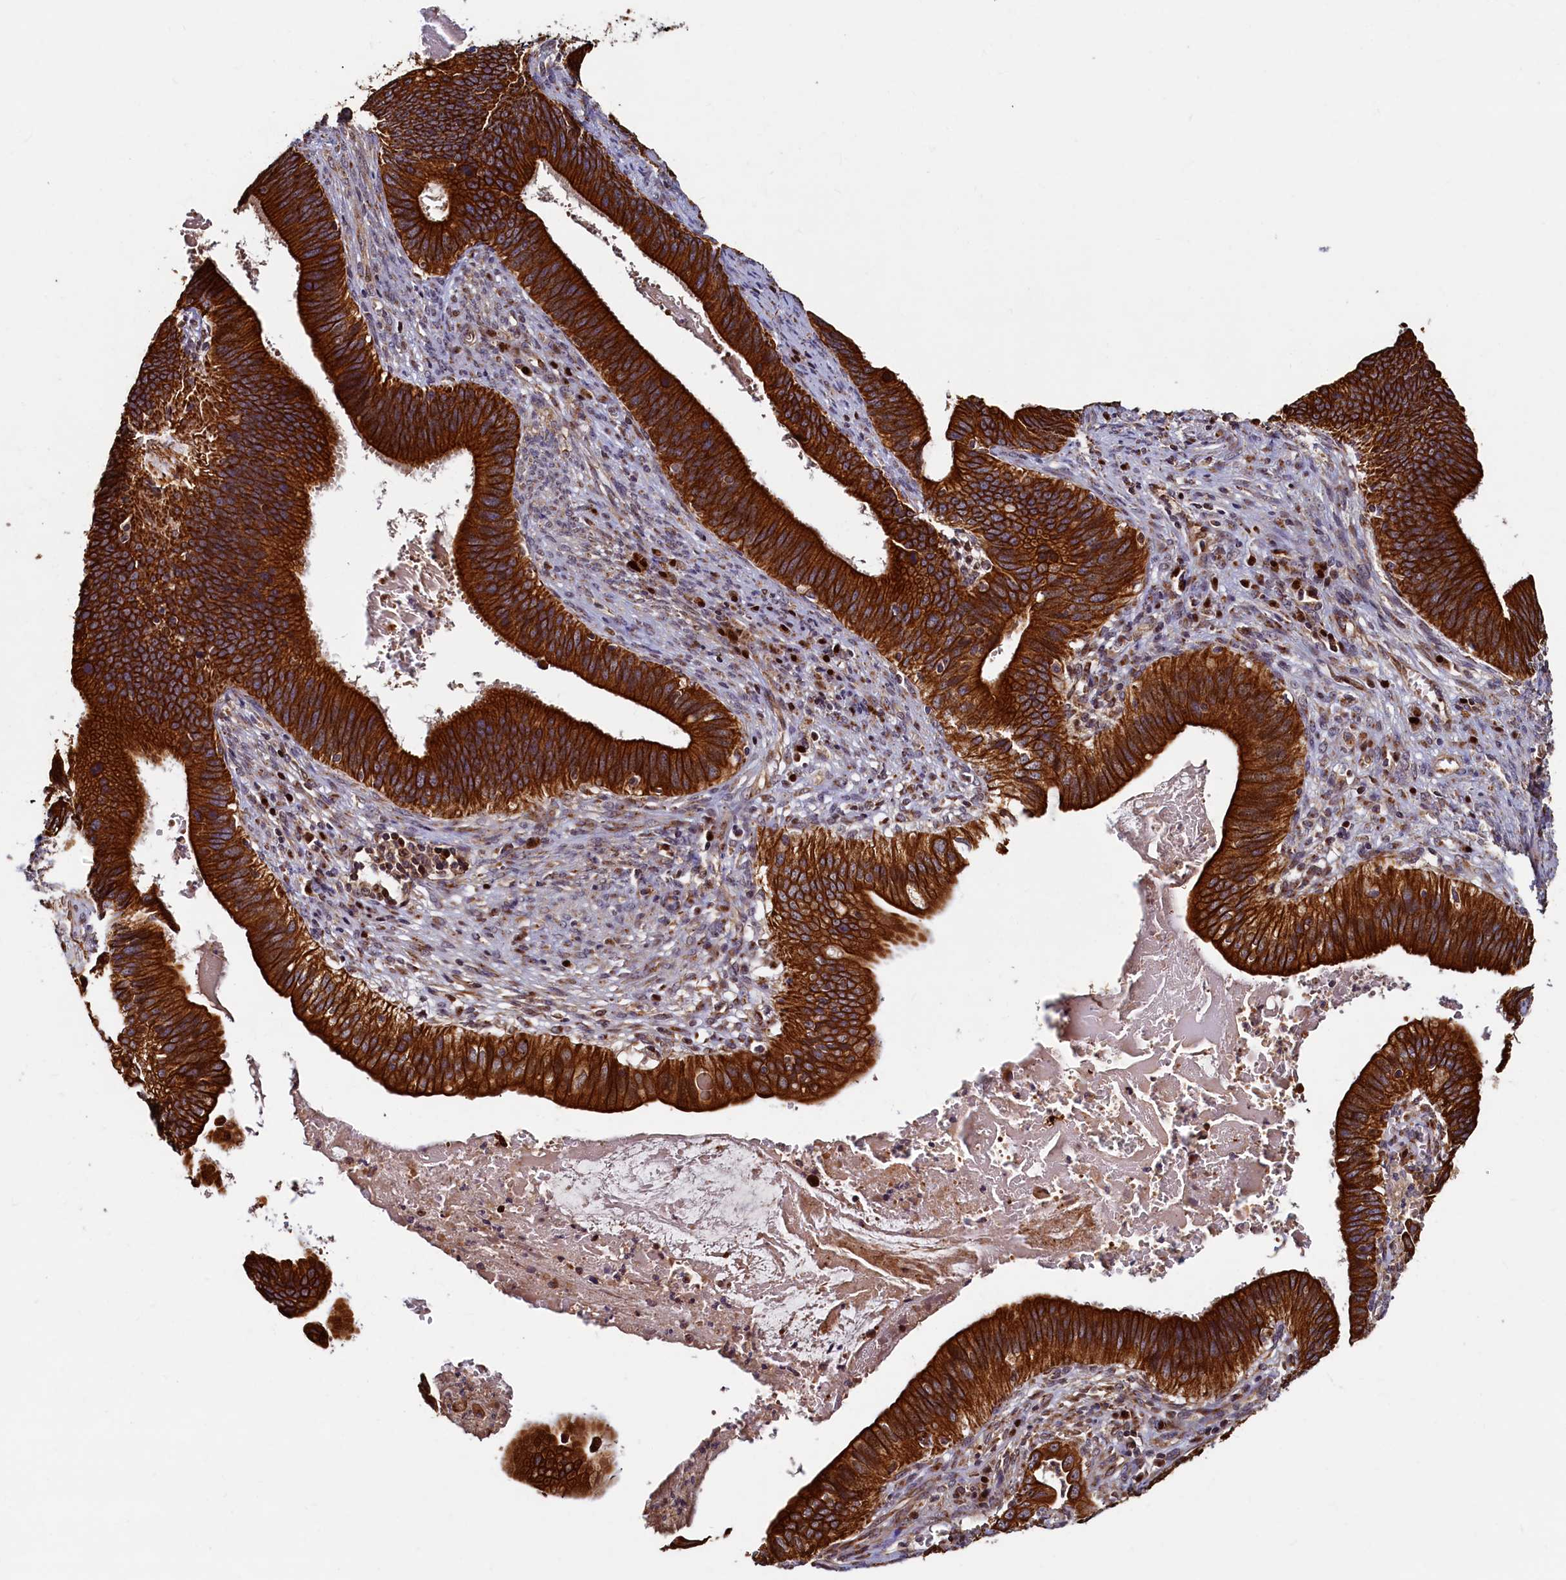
{"staining": {"intensity": "strong", "quantity": ">75%", "location": "cytoplasmic/membranous"}, "tissue": "cervical cancer", "cell_type": "Tumor cells", "image_type": "cancer", "snomed": [{"axis": "morphology", "description": "Adenocarcinoma, NOS"}, {"axis": "topography", "description": "Cervix"}], "caption": "Human cervical adenocarcinoma stained for a protein (brown) displays strong cytoplasmic/membranous positive staining in approximately >75% of tumor cells.", "gene": "NCKAP5L", "patient": {"sex": "female", "age": 42}}